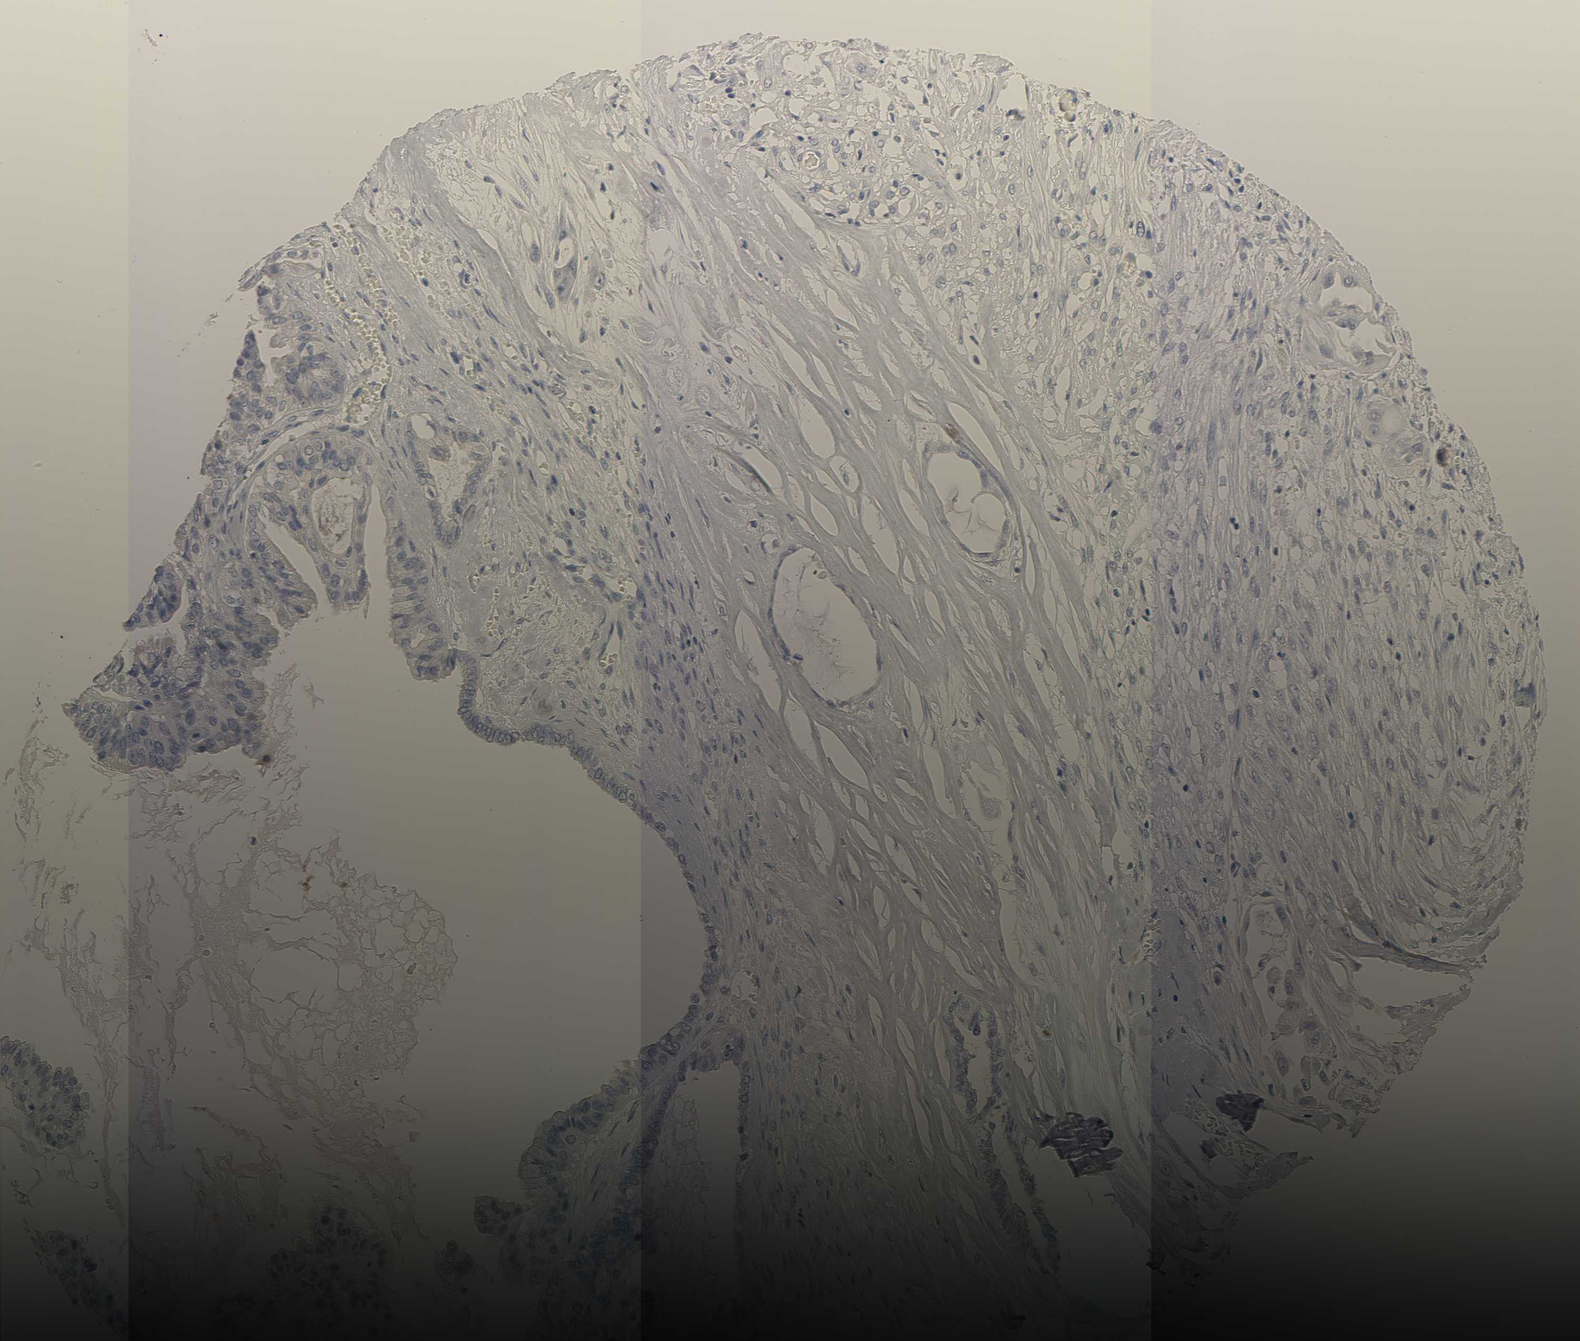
{"staining": {"intensity": "negative", "quantity": "none", "location": "none"}, "tissue": "ovarian cancer", "cell_type": "Tumor cells", "image_type": "cancer", "snomed": [{"axis": "morphology", "description": "Carcinoma, NOS"}, {"axis": "morphology", "description": "Carcinoma, endometroid"}, {"axis": "topography", "description": "Ovary"}], "caption": "This micrograph is of ovarian carcinoma stained with immunohistochemistry (IHC) to label a protein in brown with the nuclei are counter-stained blue. There is no expression in tumor cells.", "gene": "ACP3", "patient": {"sex": "female", "age": 50}}